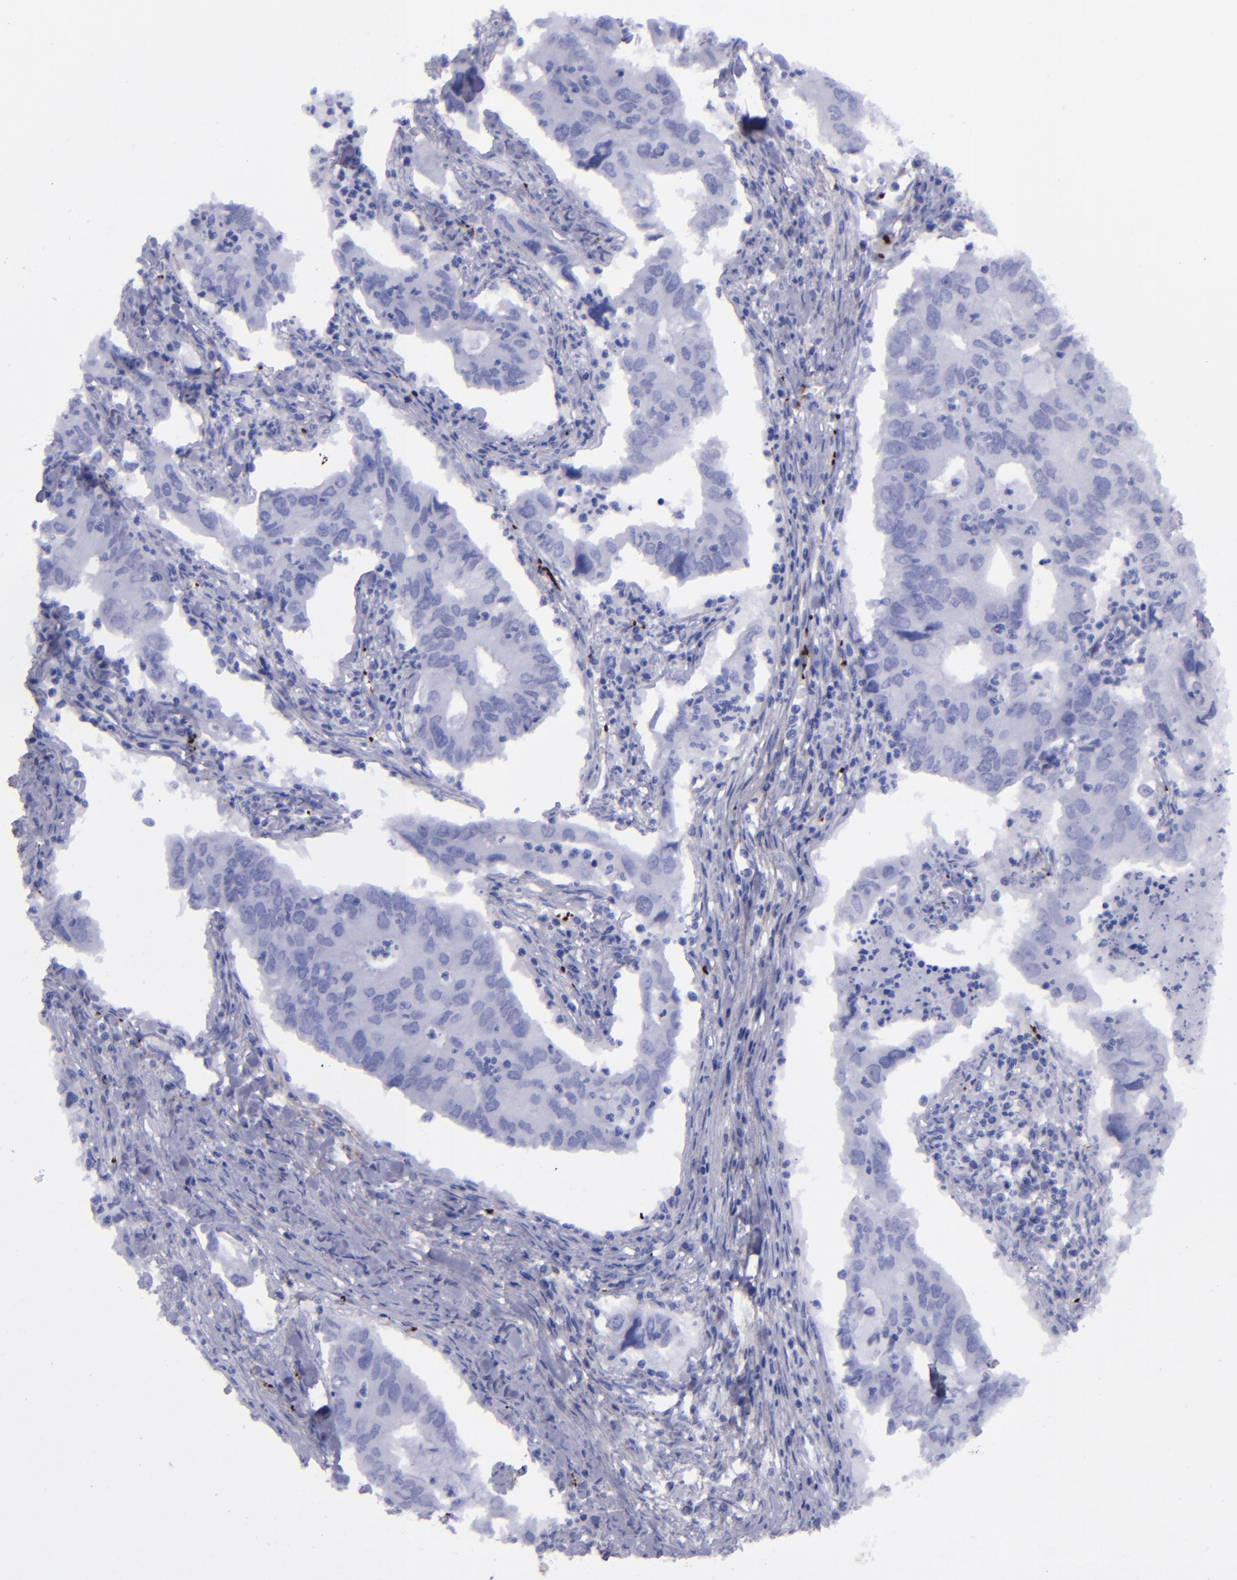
{"staining": {"intensity": "negative", "quantity": "none", "location": "none"}, "tissue": "lung cancer", "cell_type": "Tumor cells", "image_type": "cancer", "snomed": [{"axis": "morphology", "description": "Adenocarcinoma, NOS"}, {"axis": "topography", "description": "Lung"}], "caption": "IHC of lung cancer (adenocarcinoma) demonstrates no staining in tumor cells.", "gene": "EFCAB13", "patient": {"sex": "male", "age": 48}}